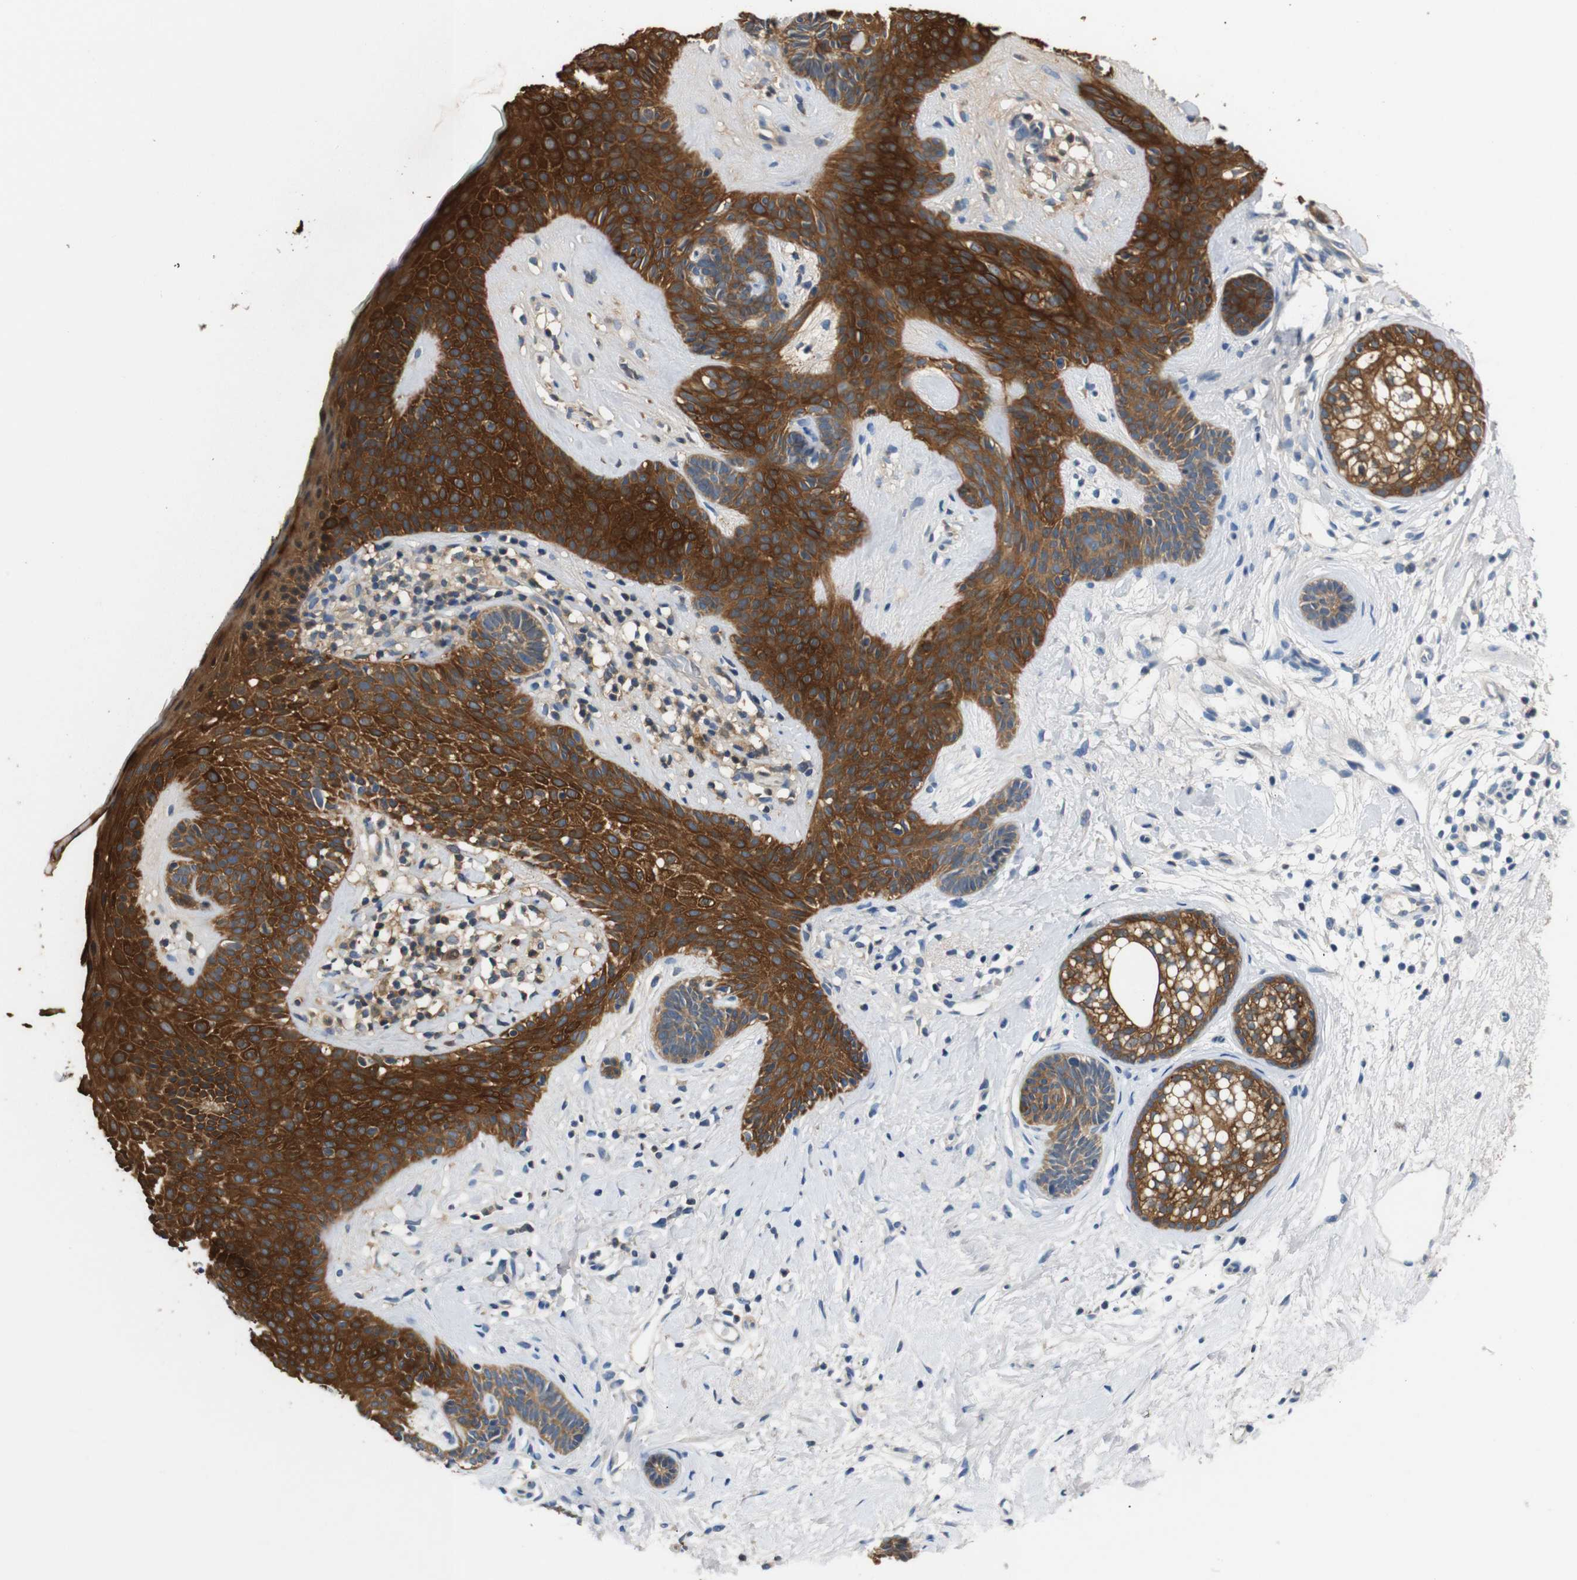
{"staining": {"intensity": "strong", "quantity": ">75%", "location": "cytoplasmic/membranous"}, "tissue": "skin cancer", "cell_type": "Tumor cells", "image_type": "cancer", "snomed": [{"axis": "morphology", "description": "Developmental malformation"}, {"axis": "morphology", "description": "Basal cell carcinoma"}, {"axis": "topography", "description": "Skin"}], "caption": "Immunohistochemical staining of skin cancer (basal cell carcinoma) displays strong cytoplasmic/membranous protein positivity in approximately >75% of tumor cells.", "gene": "SFN", "patient": {"sex": "female", "age": 62}}